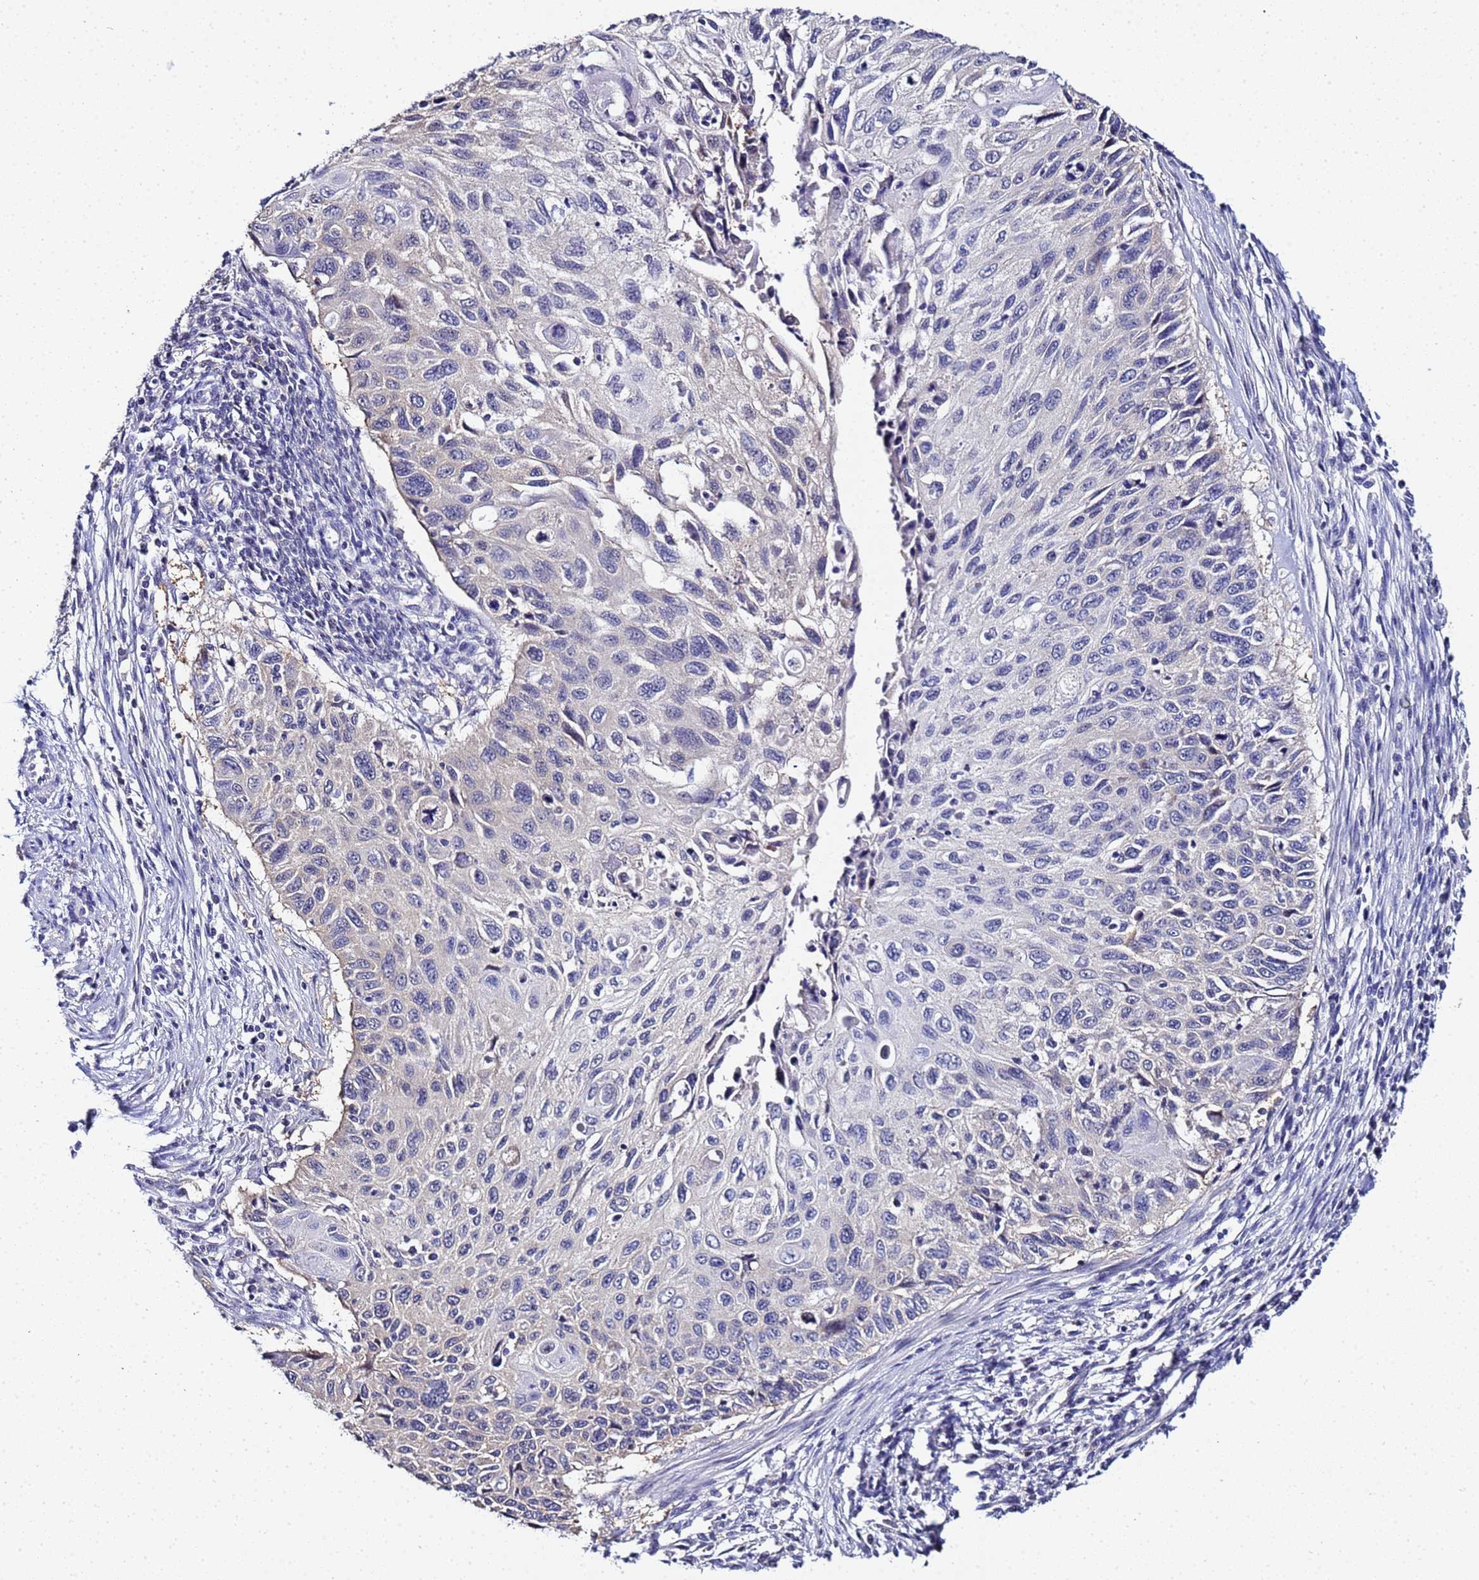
{"staining": {"intensity": "negative", "quantity": "none", "location": "none"}, "tissue": "cervical cancer", "cell_type": "Tumor cells", "image_type": "cancer", "snomed": [{"axis": "morphology", "description": "Squamous cell carcinoma, NOS"}, {"axis": "topography", "description": "Cervix"}], "caption": "Immunohistochemistry (IHC) image of neoplastic tissue: cervical cancer stained with DAB (3,3'-diaminobenzidine) exhibits no significant protein positivity in tumor cells.", "gene": "ACTL6B", "patient": {"sex": "female", "age": 70}}